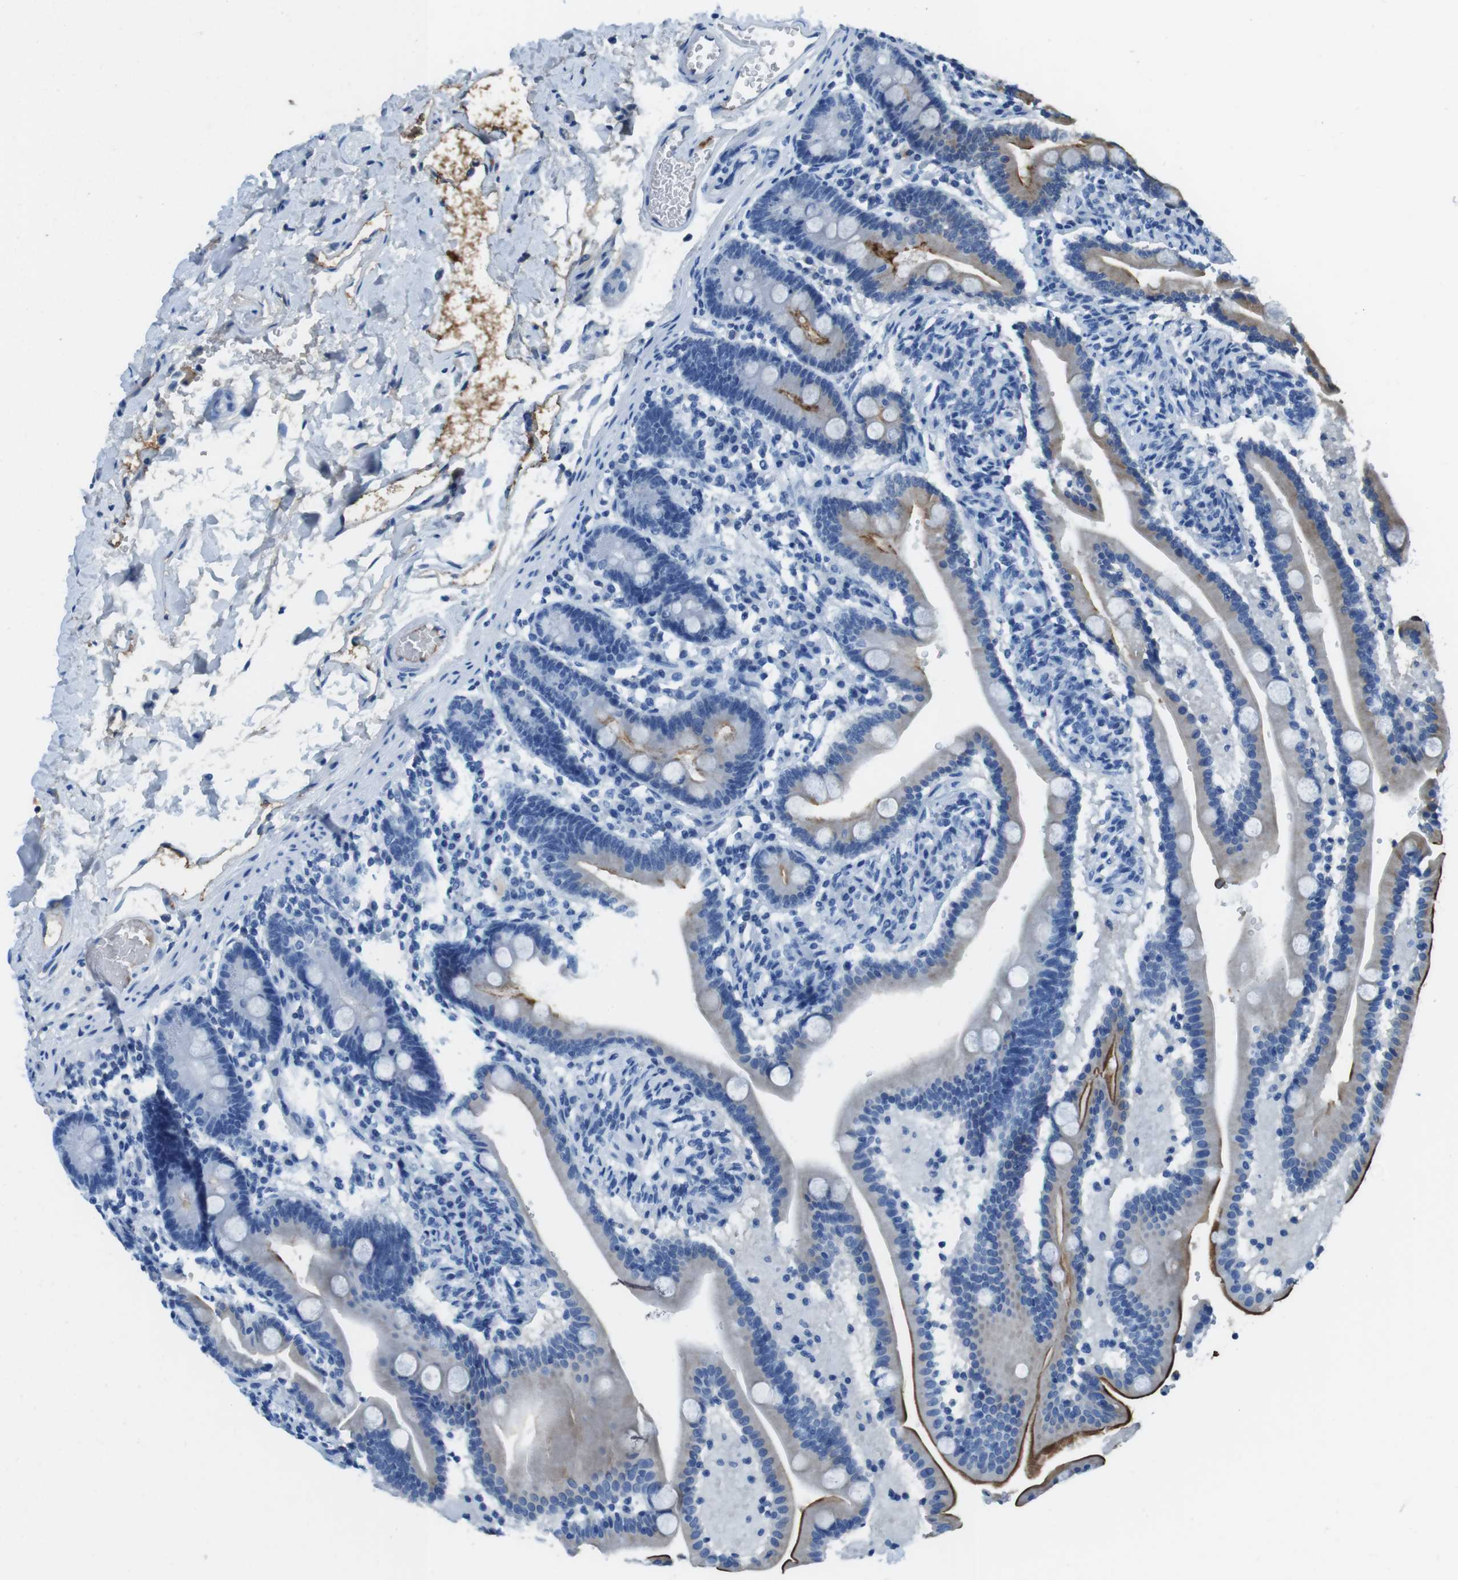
{"staining": {"intensity": "strong", "quantity": "<25%", "location": "cytoplasmic/membranous"}, "tissue": "duodenum", "cell_type": "Glandular cells", "image_type": "normal", "snomed": [{"axis": "morphology", "description": "Normal tissue, NOS"}, {"axis": "topography", "description": "Duodenum"}], "caption": "Immunohistochemistry (IHC) image of normal duodenum: duodenum stained using immunohistochemistry (IHC) exhibits medium levels of strong protein expression localized specifically in the cytoplasmic/membranous of glandular cells, appearing as a cytoplasmic/membranous brown color.", "gene": "TMPRSS15", "patient": {"sex": "male", "age": 54}}